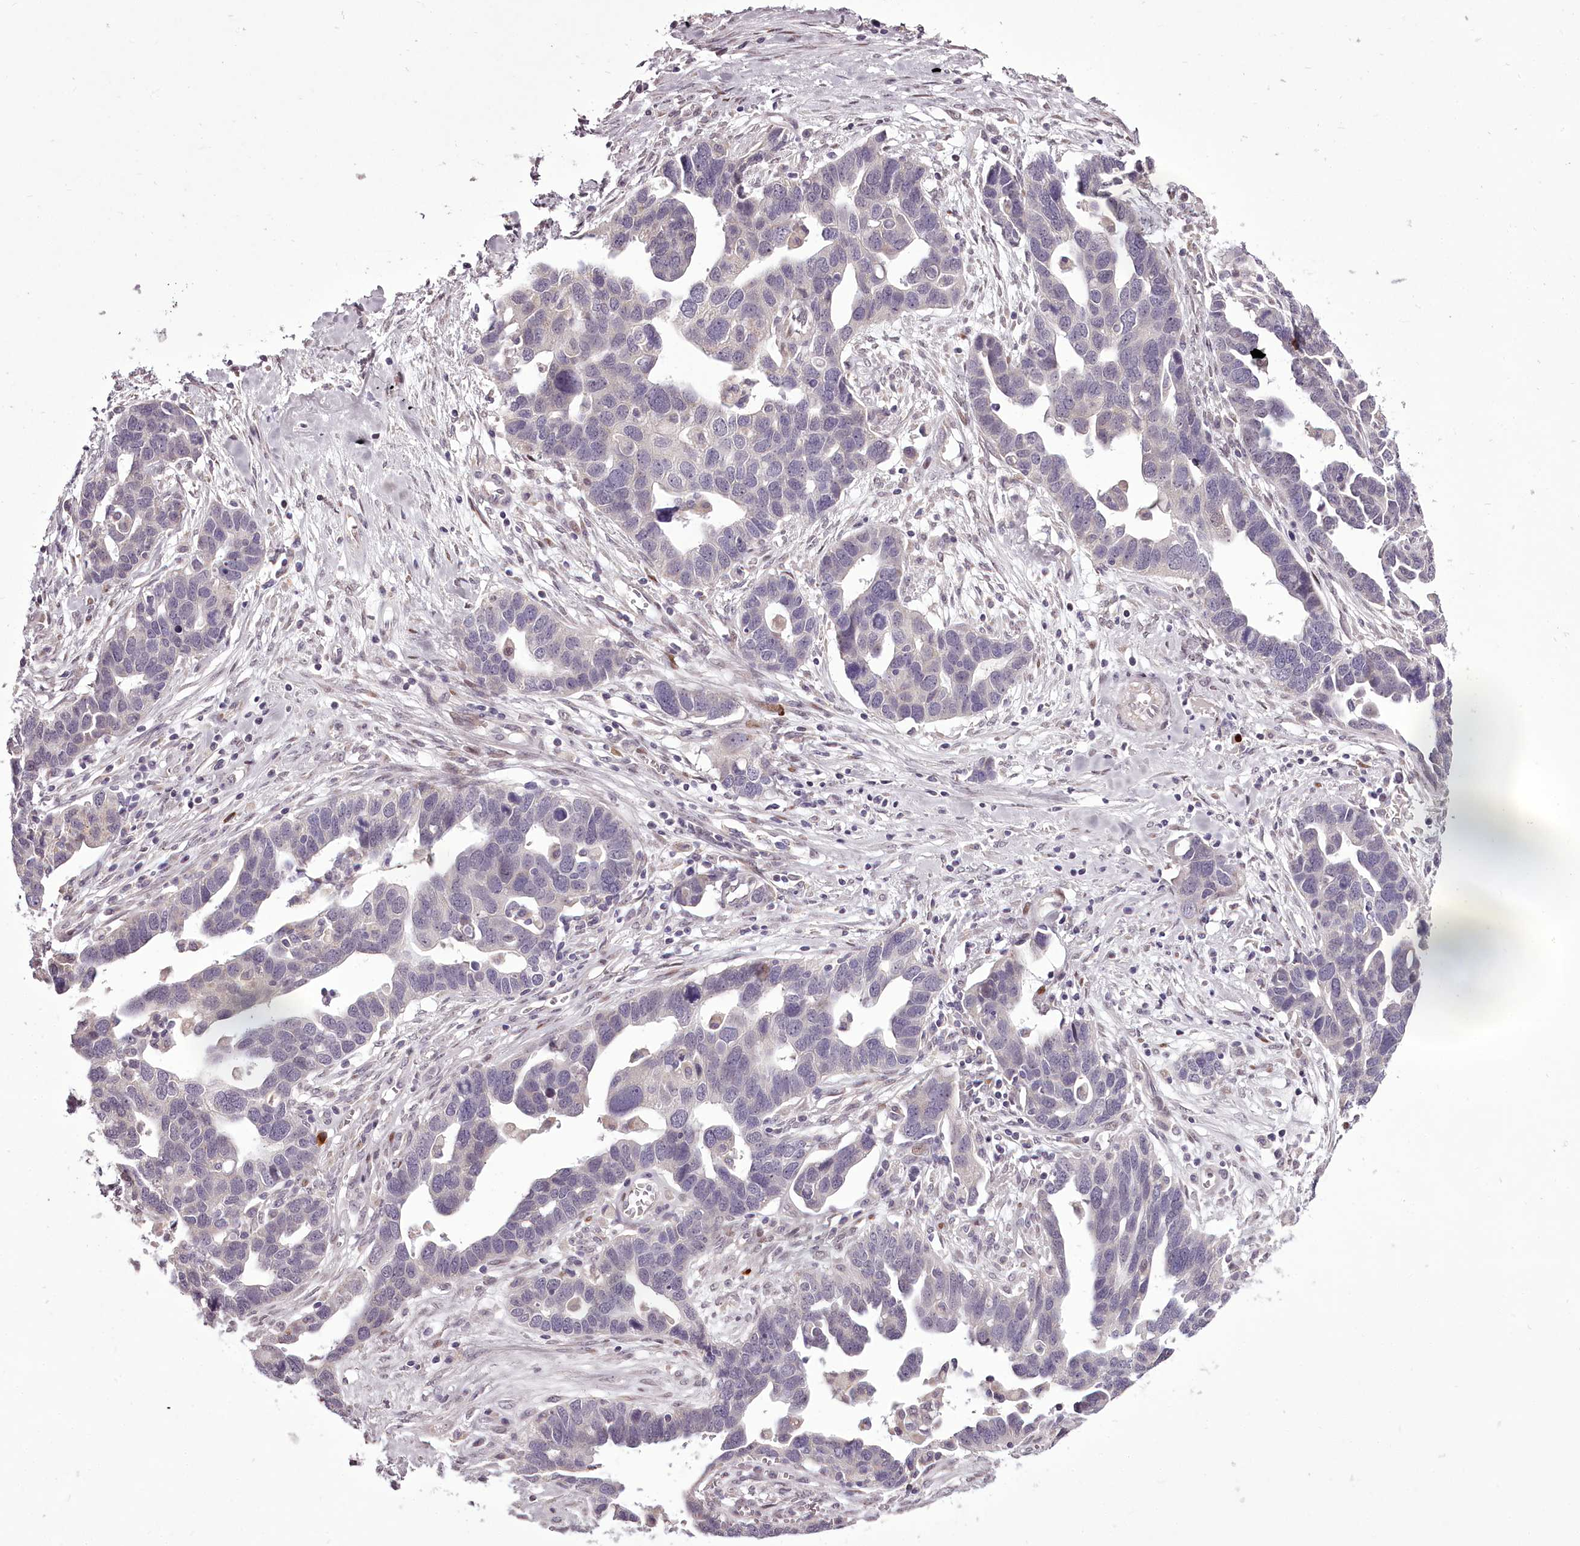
{"staining": {"intensity": "negative", "quantity": "none", "location": "none"}, "tissue": "ovarian cancer", "cell_type": "Tumor cells", "image_type": "cancer", "snomed": [{"axis": "morphology", "description": "Cystadenocarcinoma, serous, NOS"}, {"axis": "topography", "description": "Ovary"}], "caption": "Tumor cells are negative for brown protein staining in ovarian cancer.", "gene": "C1orf56", "patient": {"sex": "female", "age": 54}}